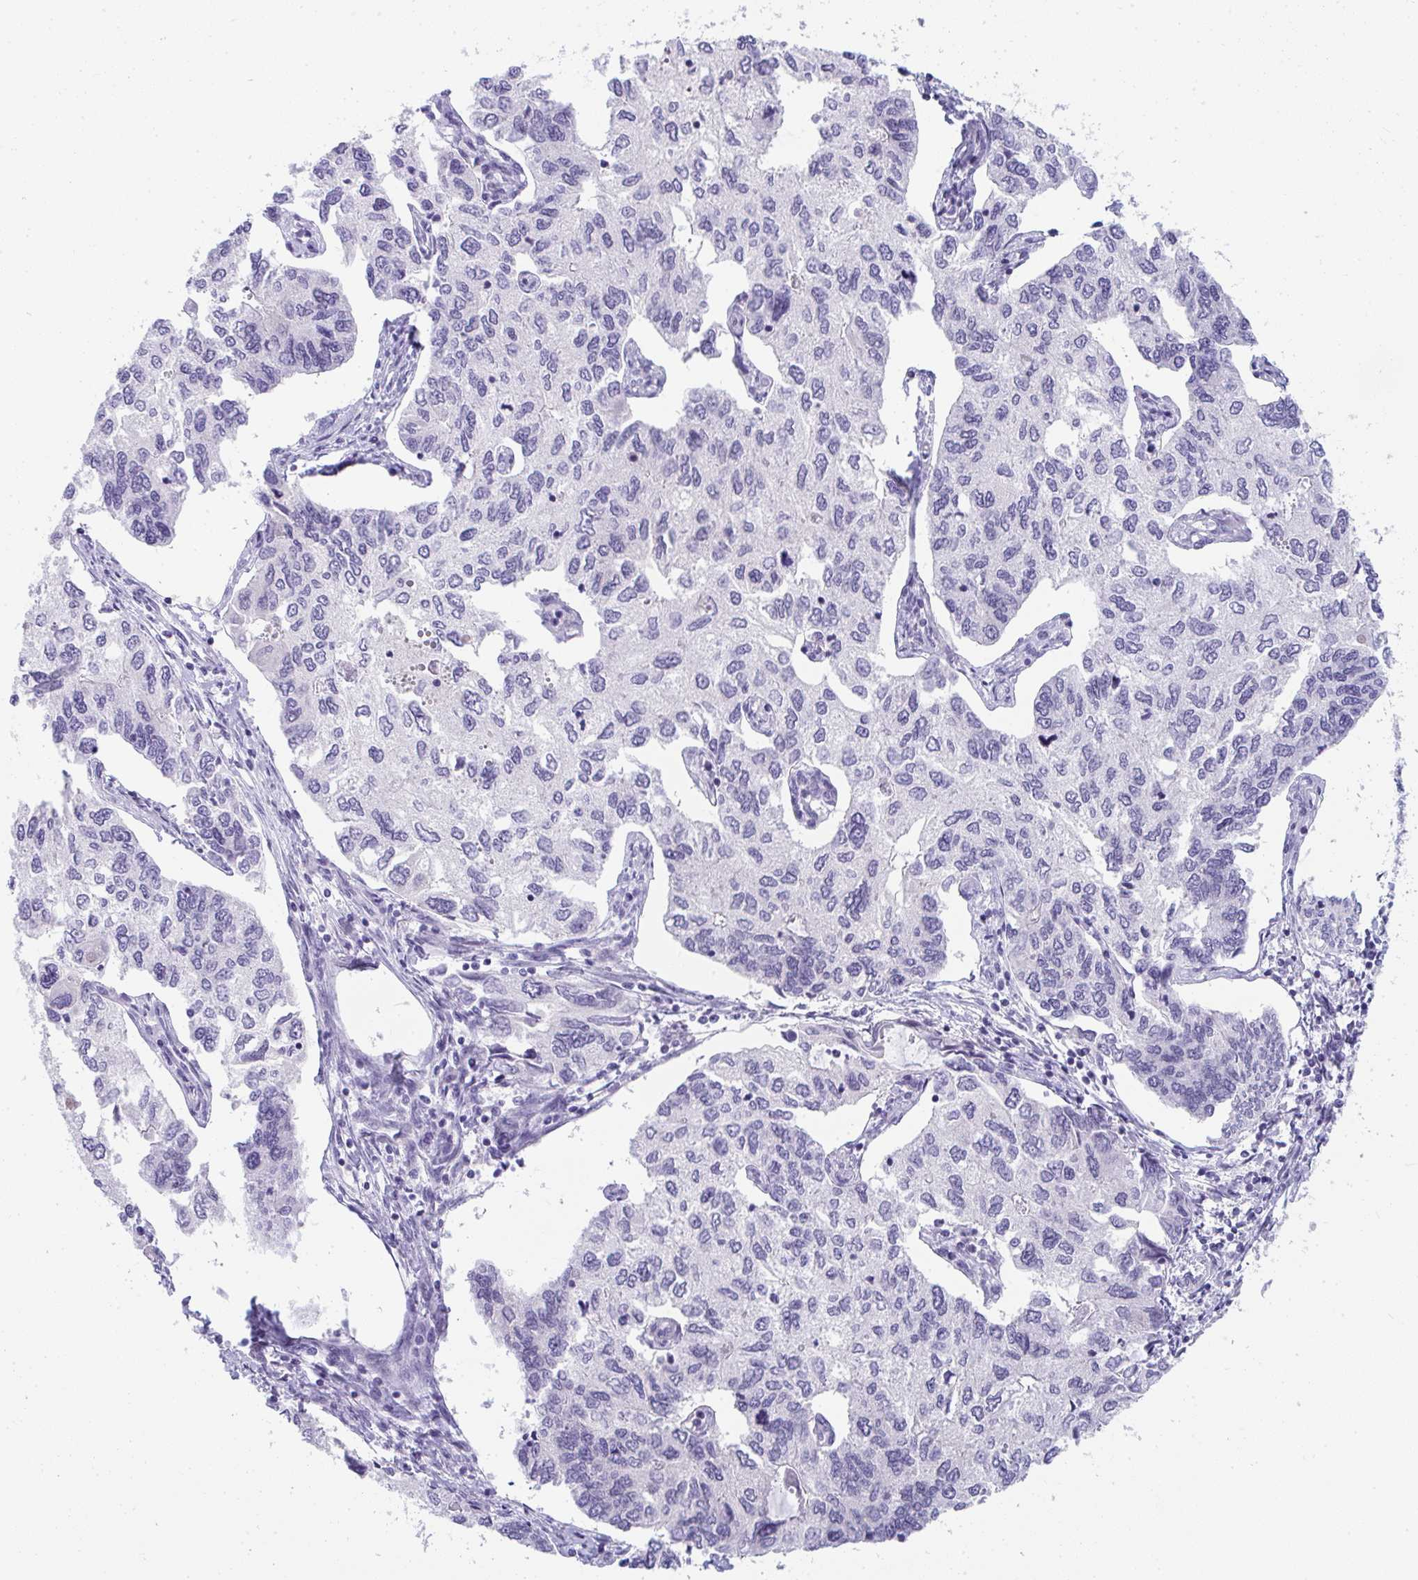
{"staining": {"intensity": "negative", "quantity": "none", "location": "none"}, "tissue": "endometrial cancer", "cell_type": "Tumor cells", "image_type": "cancer", "snomed": [{"axis": "morphology", "description": "Carcinoma, NOS"}, {"axis": "topography", "description": "Uterus"}], "caption": "Tumor cells show no significant staining in carcinoma (endometrial). Brightfield microscopy of immunohistochemistry (IHC) stained with DAB (brown) and hematoxylin (blue), captured at high magnification.", "gene": "TTC30B", "patient": {"sex": "female", "age": 76}}